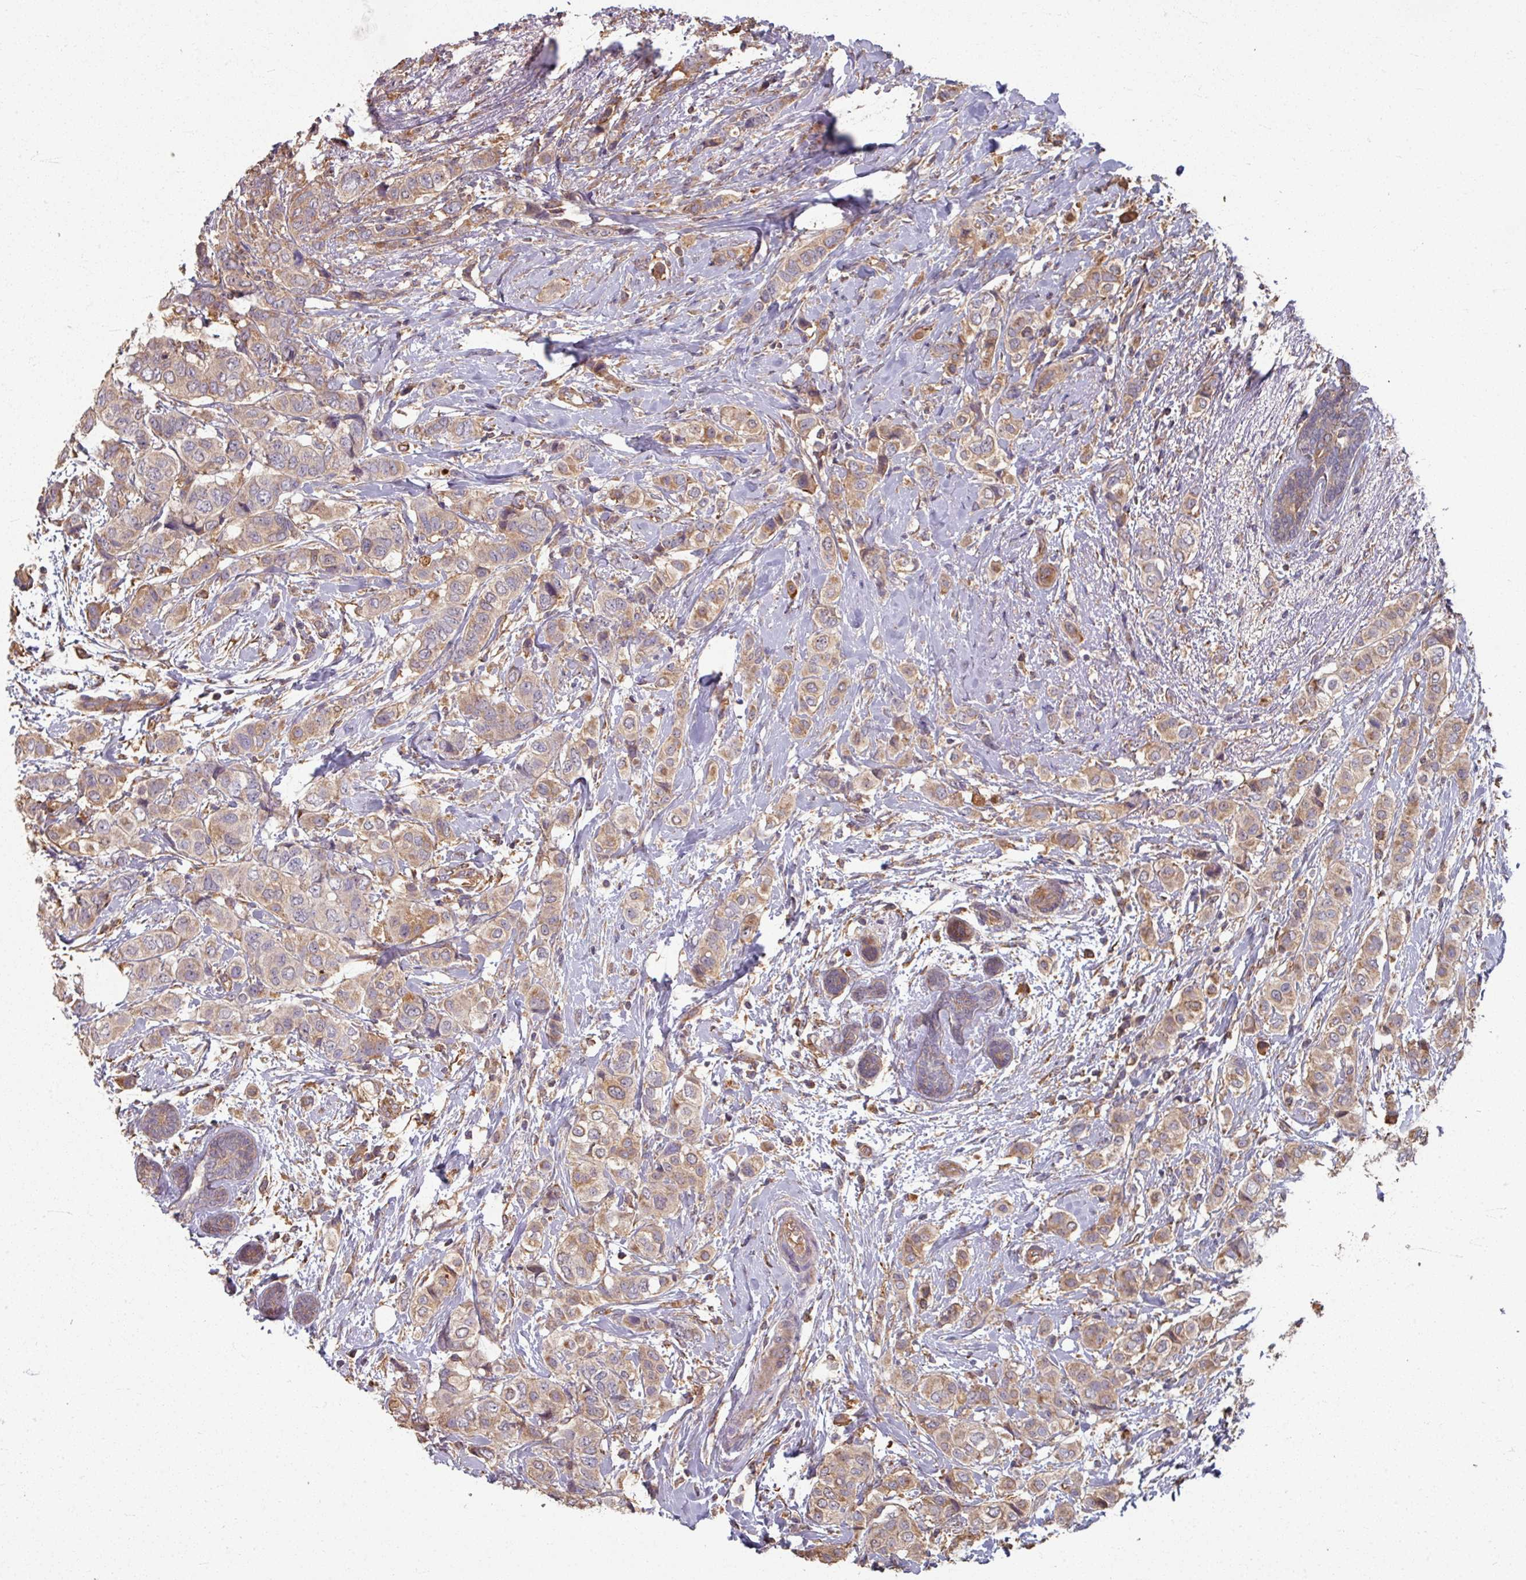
{"staining": {"intensity": "moderate", "quantity": "<25%", "location": "cytoplasmic/membranous"}, "tissue": "breast cancer", "cell_type": "Tumor cells", "image_type": "cancer", "snomed": [{"axis": "morphology", "description": "Lobular carcinoma"}, {"axis": "topography", "description": "Breast"}], "caption": "Breast cancer stained for a protein (brown) shows moderate cytoplasmic/membranous positive positivity in approximately <25% of tumor cells.", "gene": "CCDC68", "patient": {"sex": "female", "age": 51}}